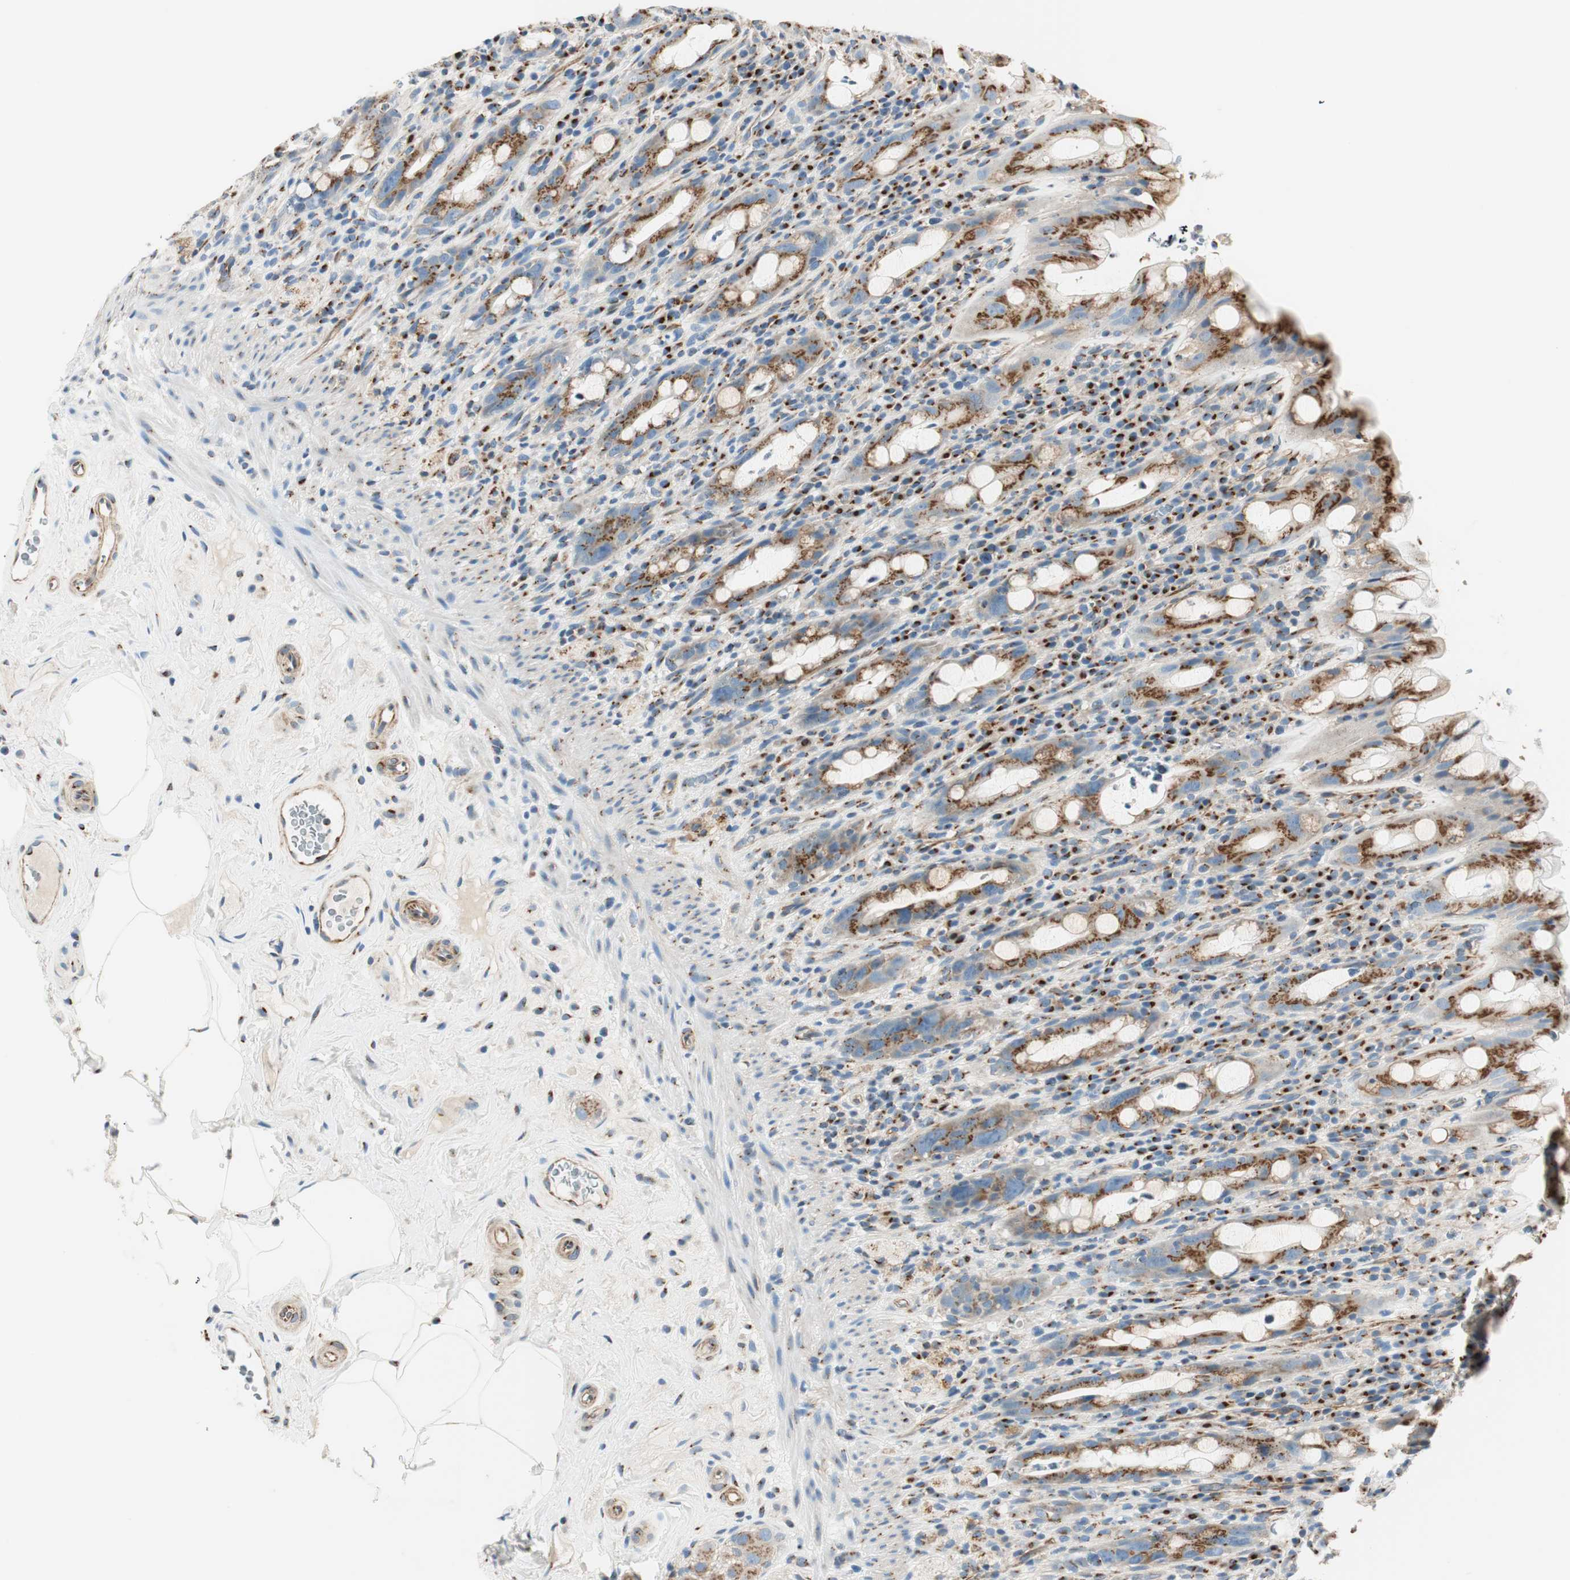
{"staining": {"intensity": "moderate", "quantity": ">75%", "location": "cytoplasmic/membranous"}, "tissue": "rectum", "cell_type": "Glandular cells", "image_type": "normal", "snomed": [{"axis": "morphology", "description": "Normal tissue, NOS"}, {"axis": "topography", "description": "Rectum"}], "caption": "Immunohistochemistry histopathology image of benign human rectum stained for a protein (brown), which demonstrates medium levels of moderate cytoplasmic/membranous expression in about >75% of glandular cells.", "gene": "TMF1", "patient": {"sex": "male", "age": 44}}